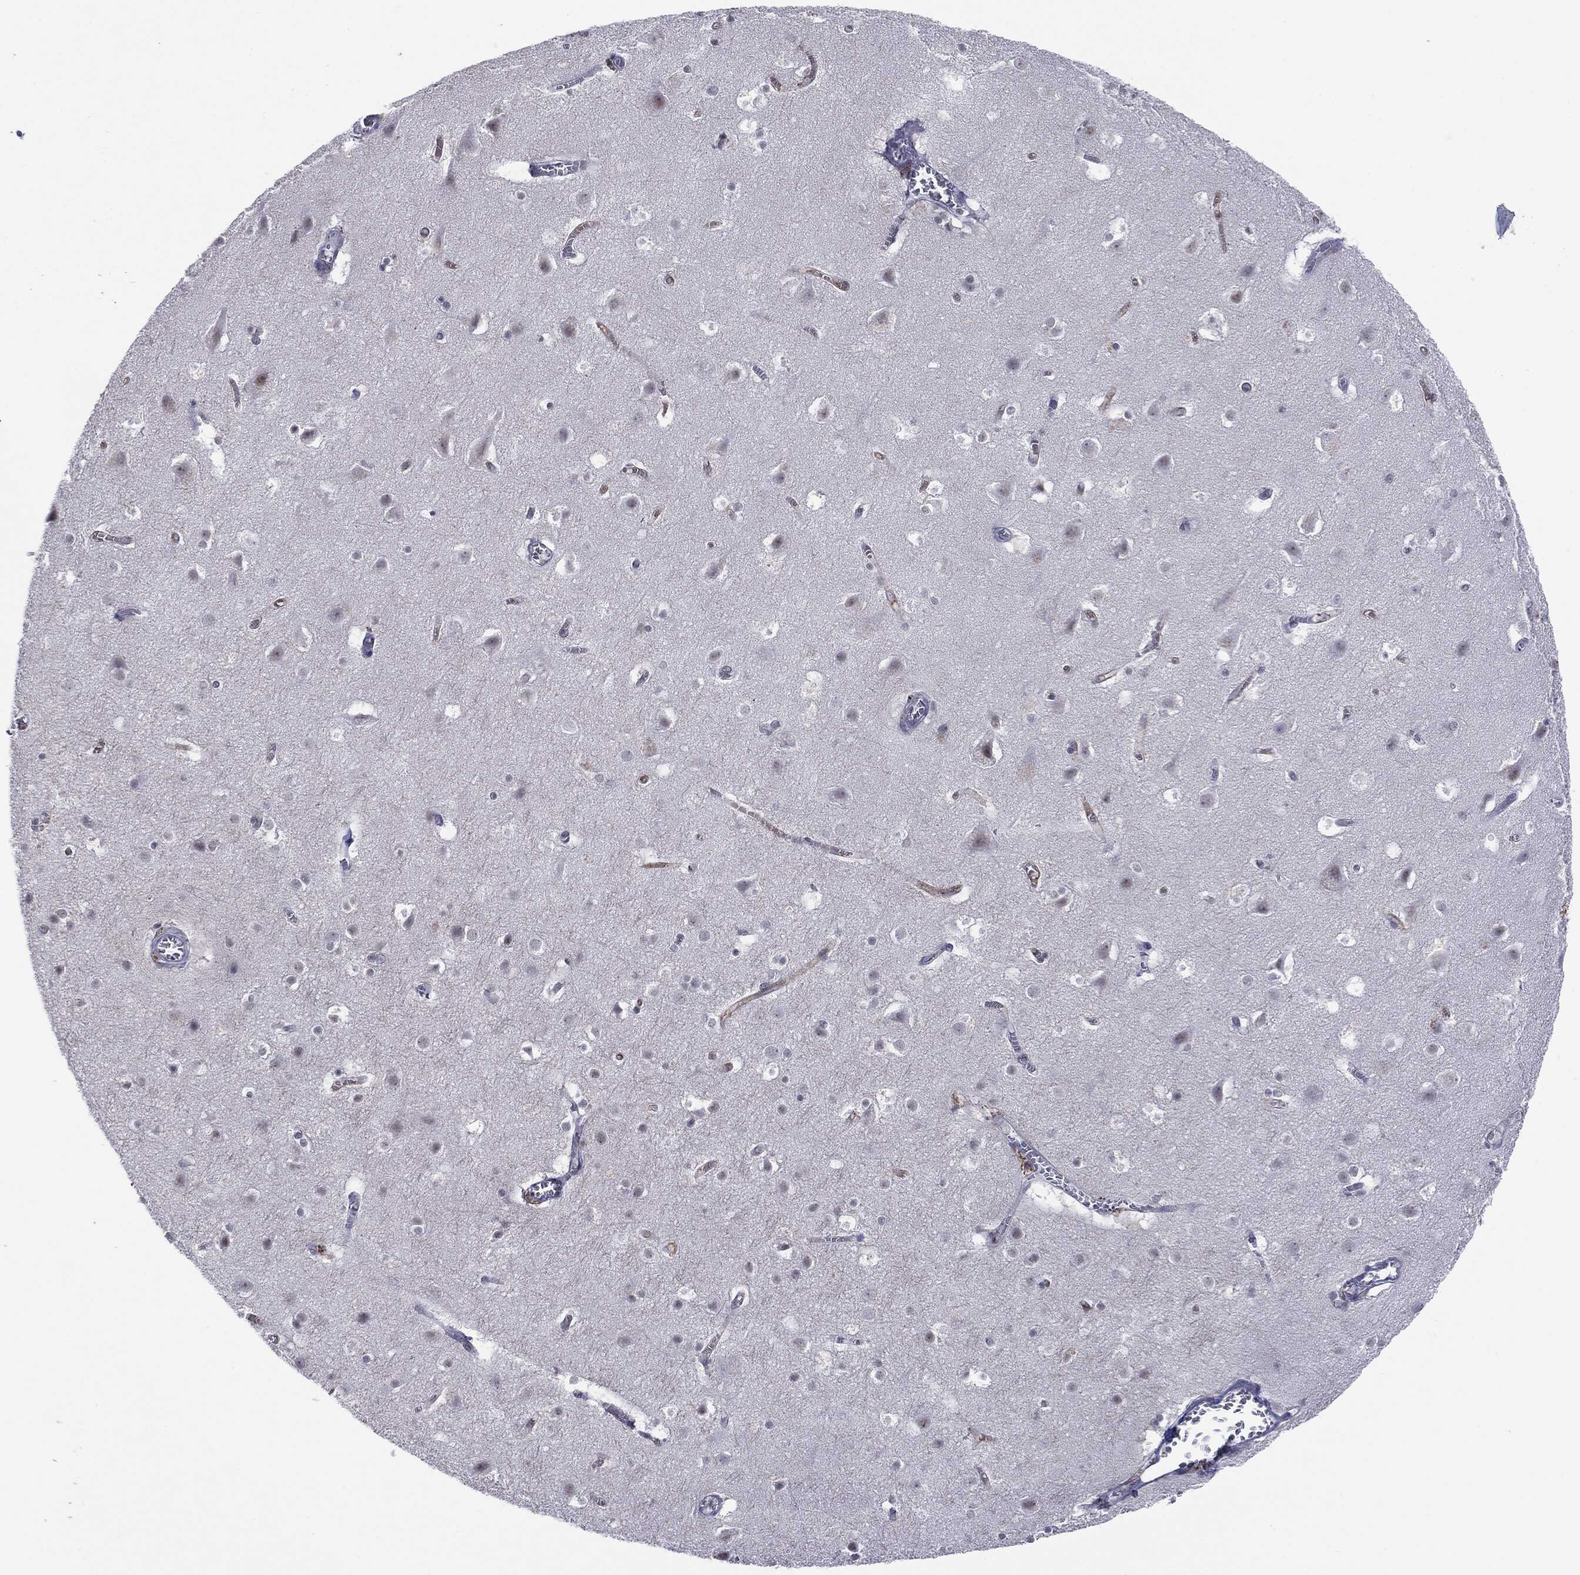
{"staining": {"intensity": "negative", "quantity": "none", "location": "none"}, "tissue": "cerebral cortex", "cell_type": "Endothelial cells", "image_type": "normal", "snomed": [{"axis": "morphology", "description": "Normal tissue, NOS"}, {"axis": "topography", "description": "Cerebral cortex"}], "caption": "IHC micrograph of normal cerebral cortex: cerebral cortex stained with DAB (3,3'-diaminobenzidine) reveals no significant protein positivity in endothelial cells.", "gene": "SLC5A5", "patient": {"sex": "male", "age": 59}}